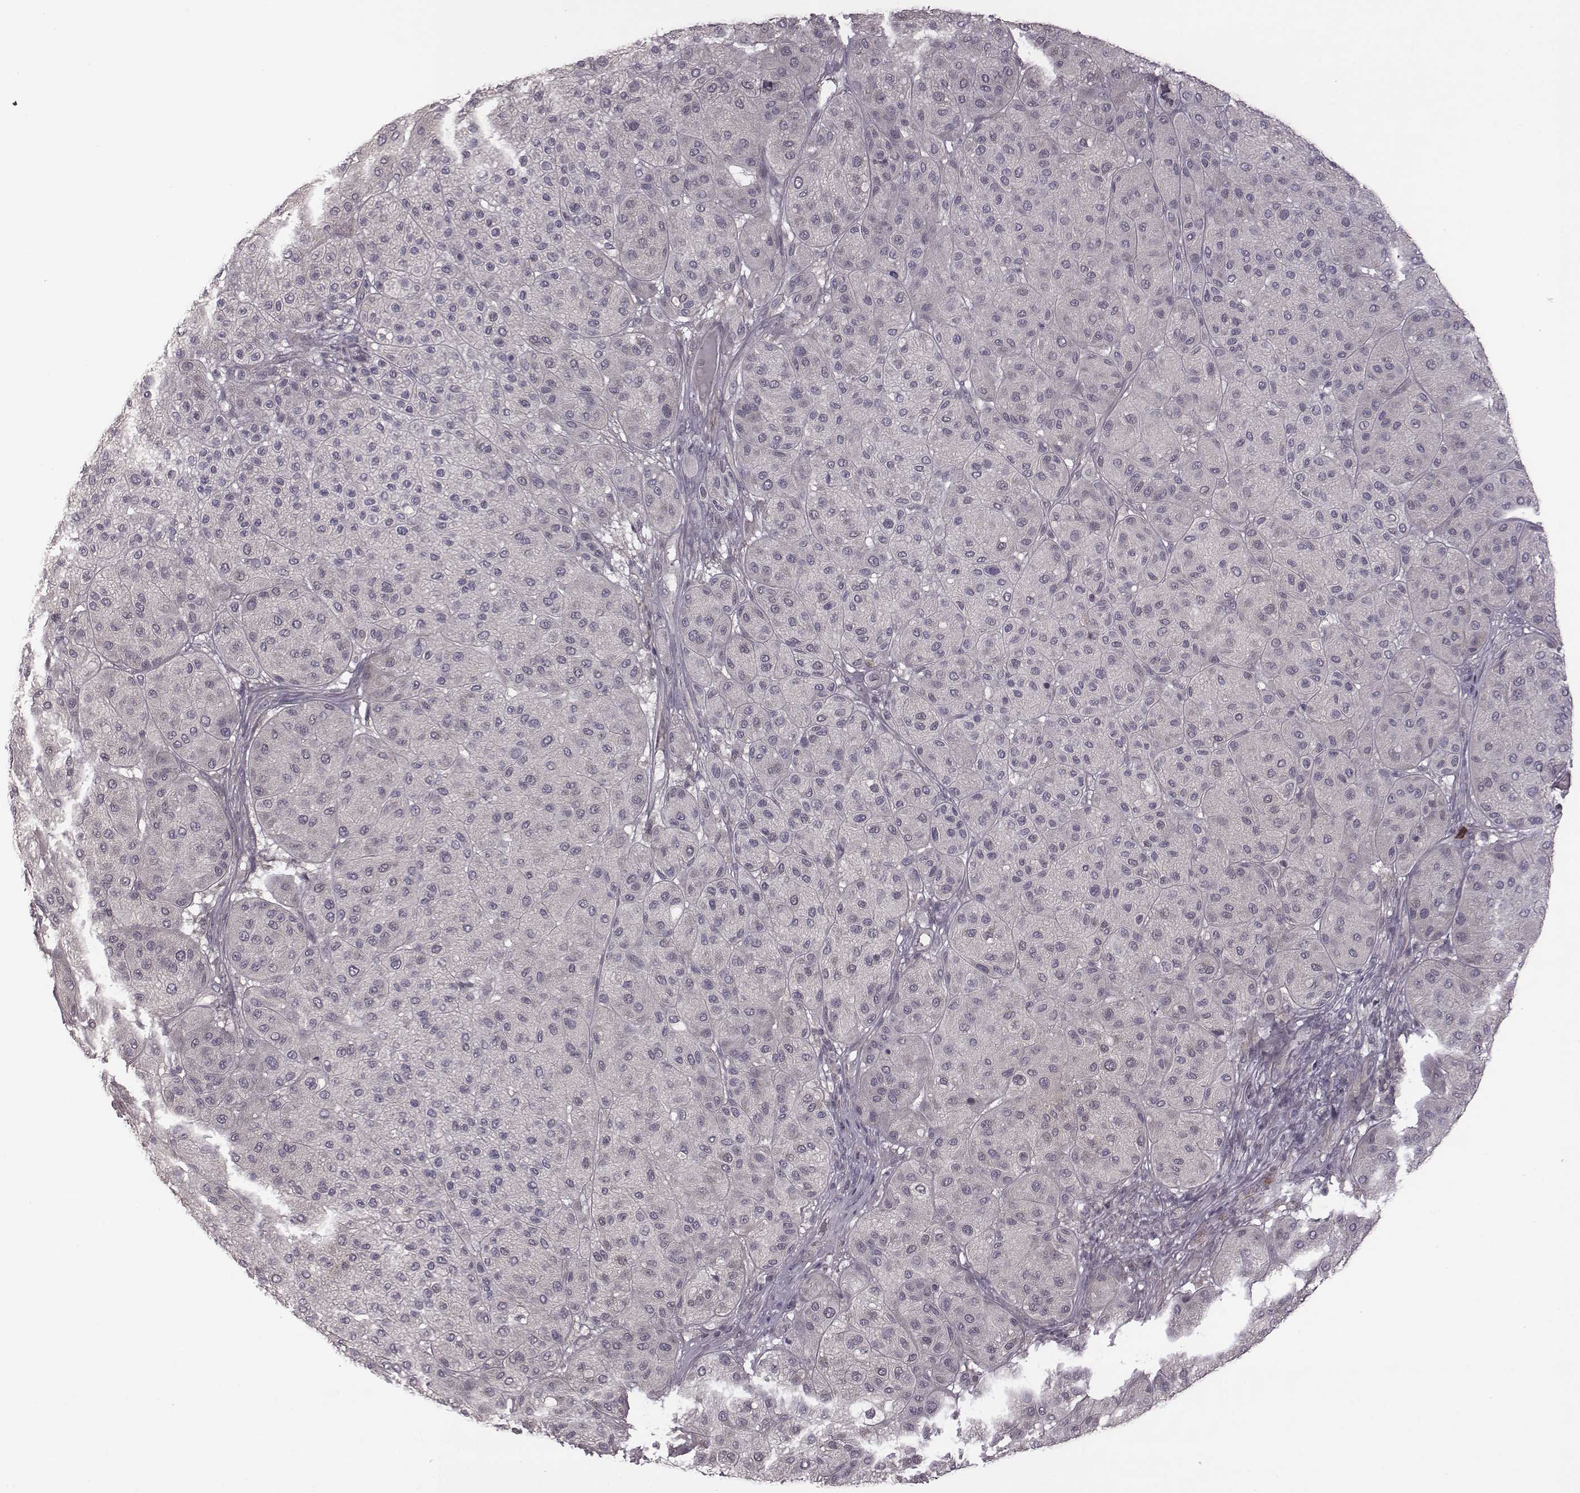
{"staining": {"intensity": "negative", "quantity": "none", "location": "none"}, "tissue": "melanoma", "cell_type": "Tumor cells", "image_type": "cancer", "snomed": [{"axis": "morphology", "description": "Malignant melanoma, Metastatic site"}, {"axis": "topography", "description": "Smooth muscle"}], "caption": "Malignant melanoma (metastatic site) was stained to show a protein in brown. There is no significant expression in tumor cells.", "gene": "BICDL1", "patient": {"sex": "male", "age": 41}}